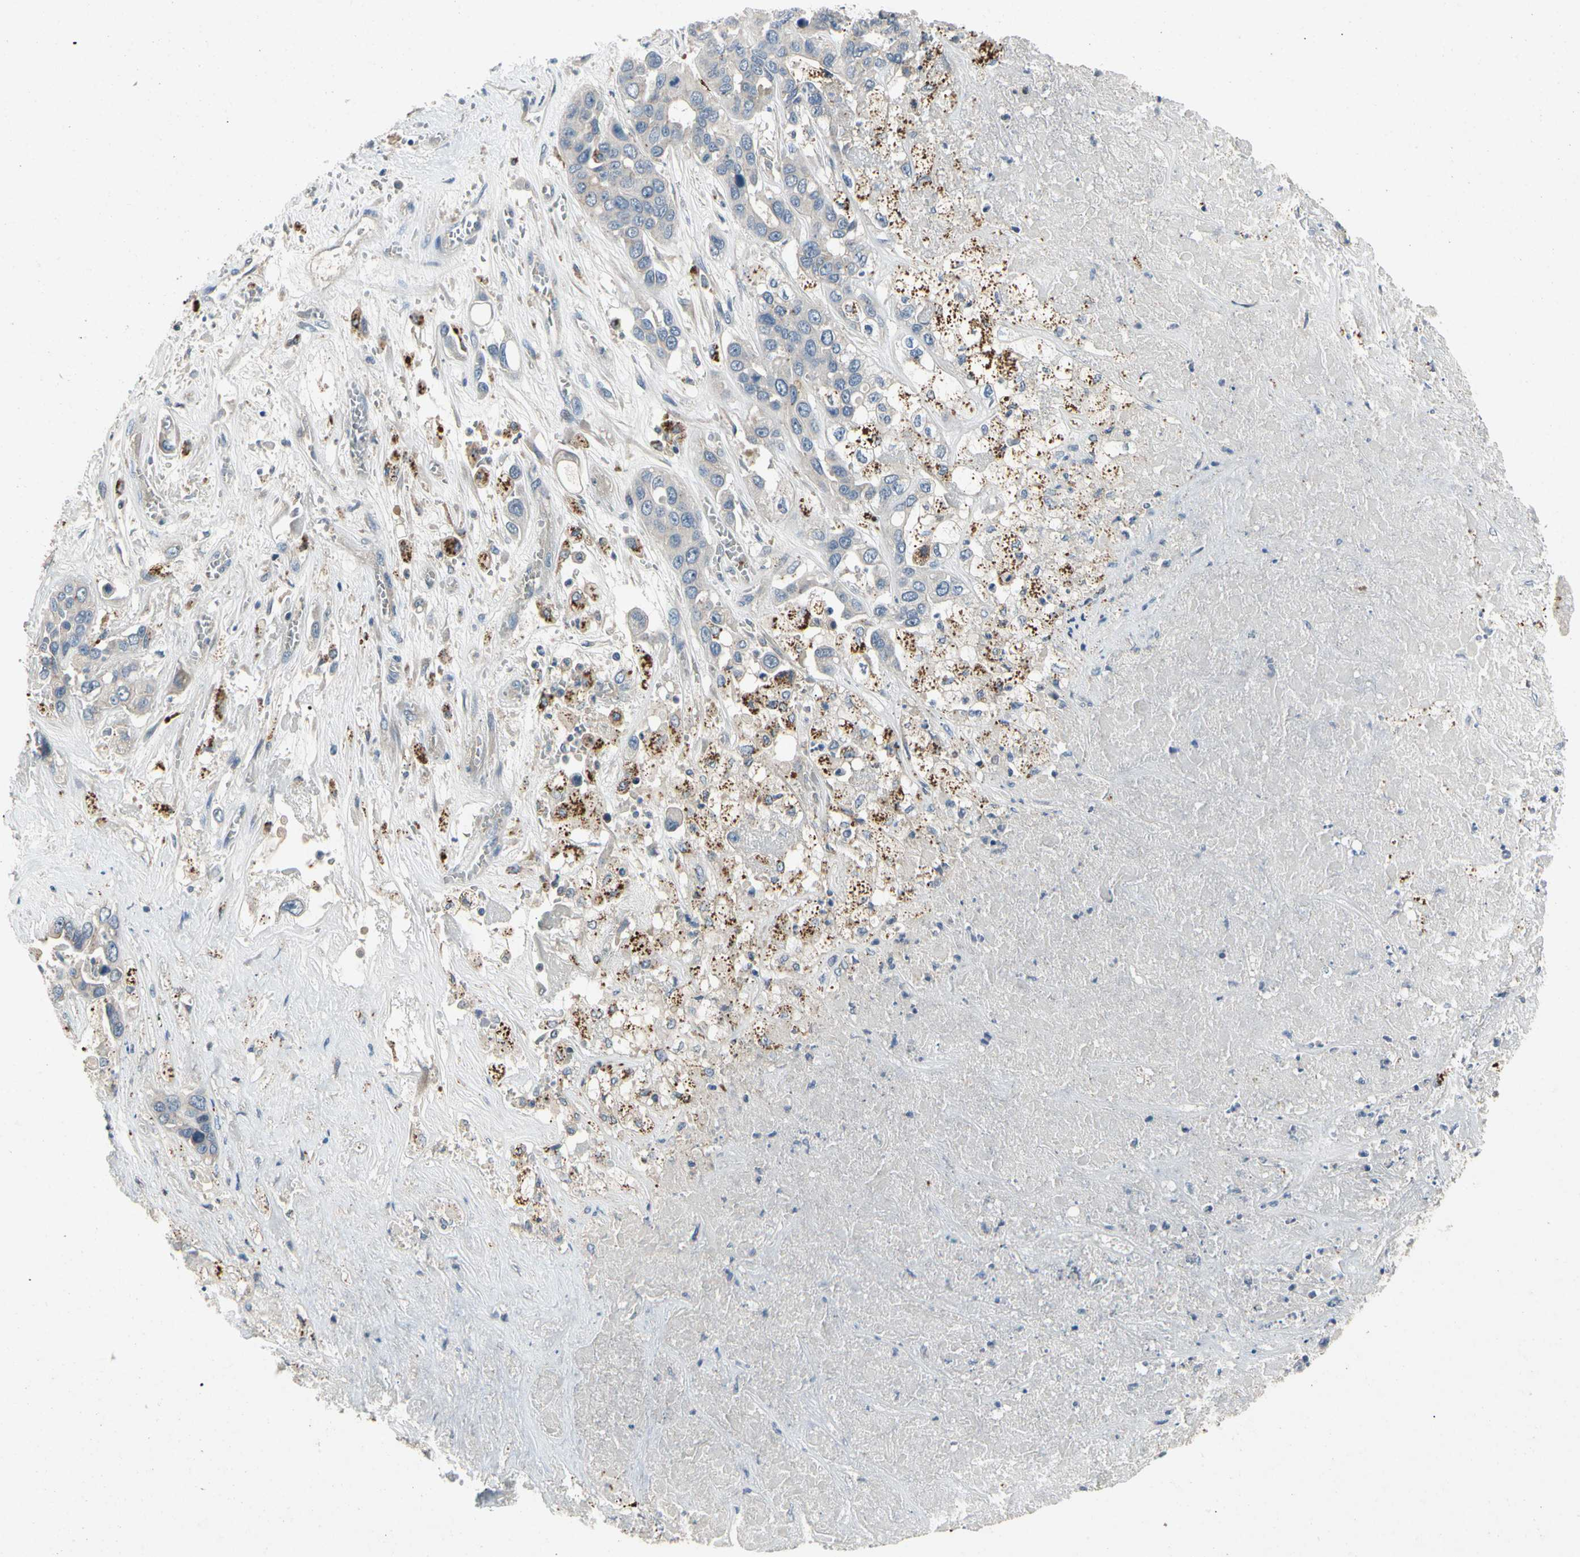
{"staining": {"intensity": "negative", "quantity": "none", "location": "none"}, "tissue": "liver cancer", "cell_type": "Tumor cells", "image_type": "cancer", "snomed": [{"axis": "morphology", "description": "Cholangiocarcinoma"}, {"axis": "topography", "description": "Liver"}], "caption": "DAB immunohistochemical staining of human liver cancer reveals no significant expression in tumor cells.", "gene": "ALPL", "patient": {"sex": "female", "age": 52}}